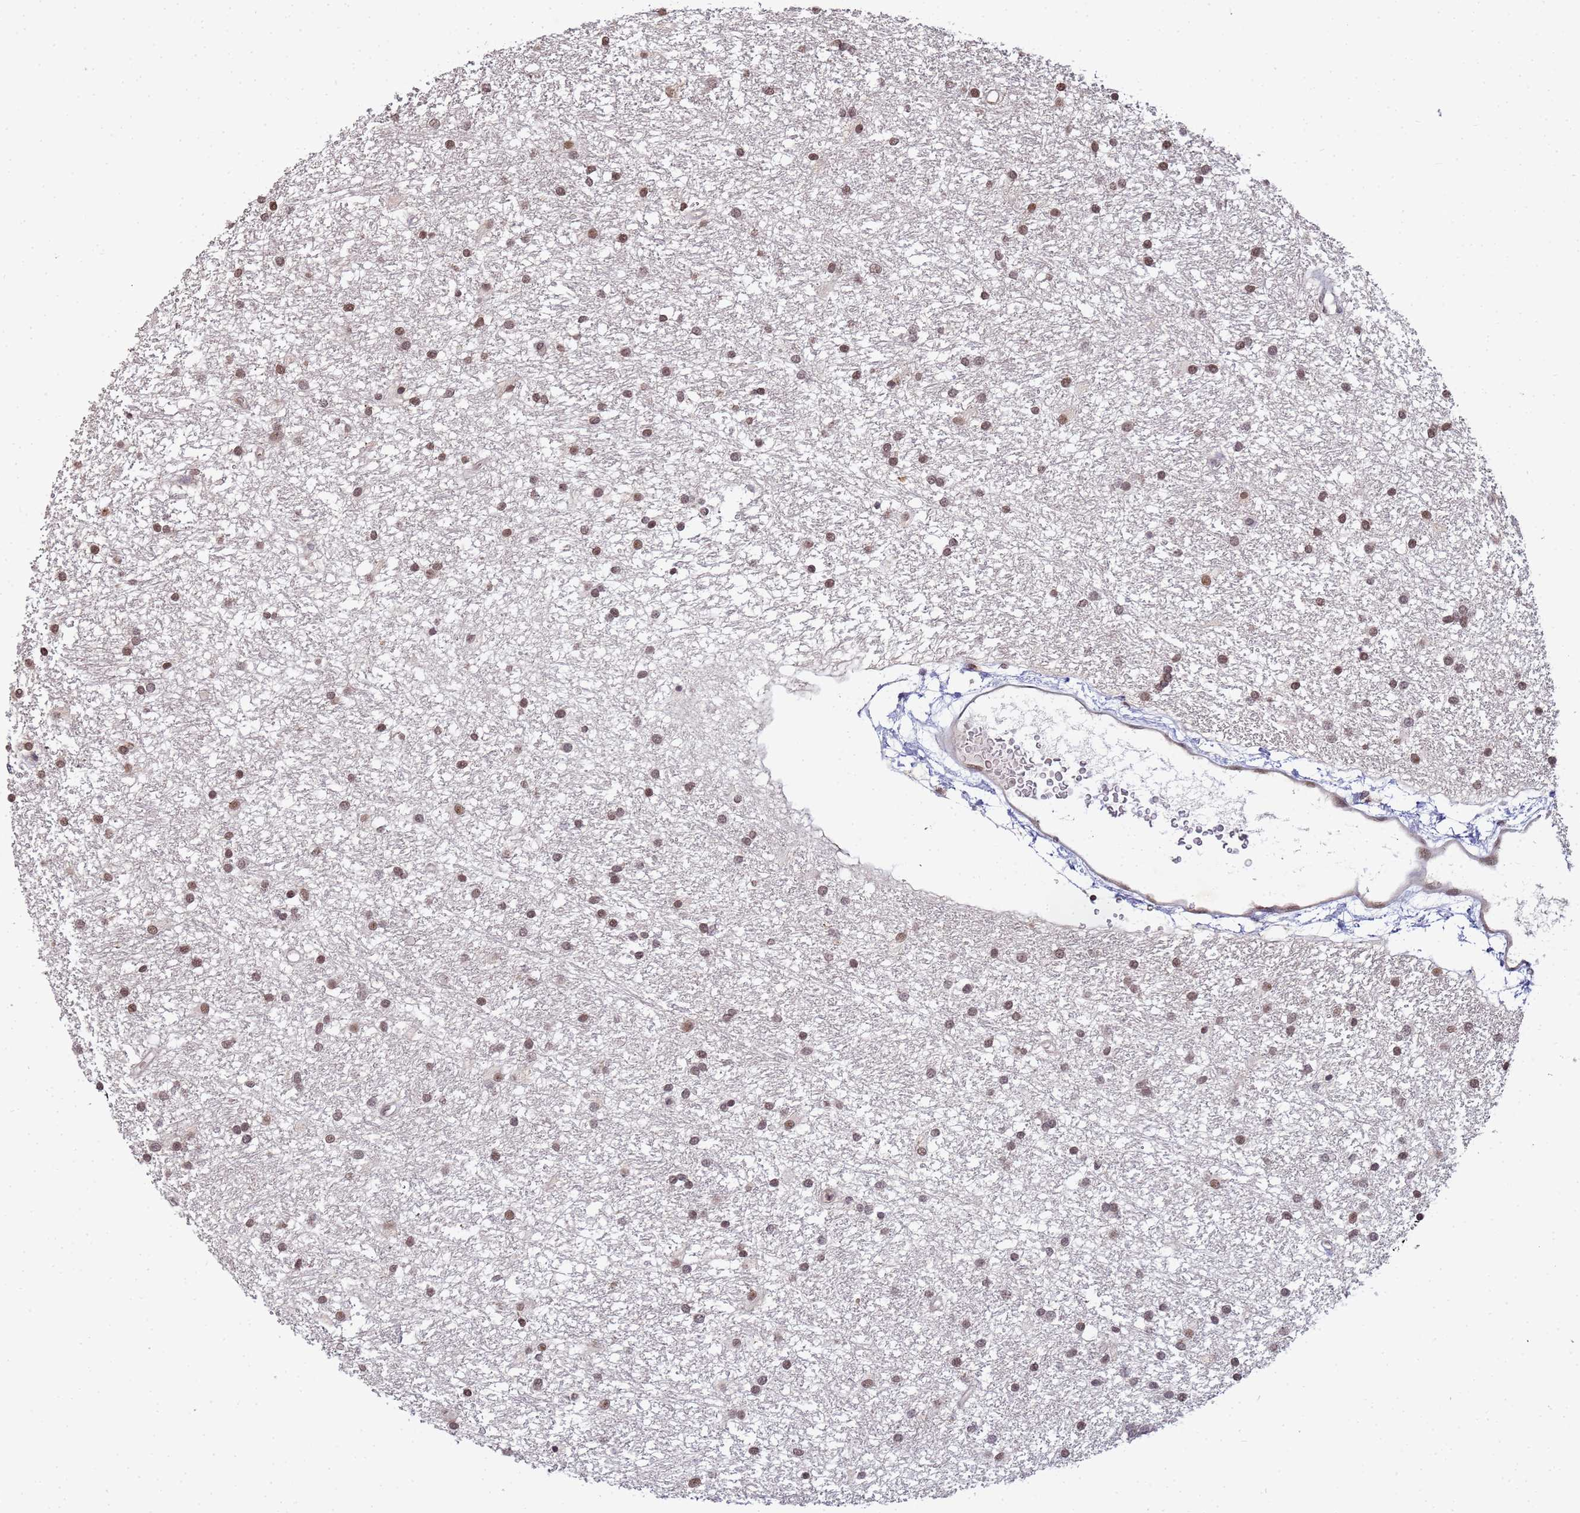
{"staining": {"intensity": "moderate", "quantity": "25%-75%", "location": "nuclear"}, "tissue": "glioma", "cell_type": "Tumor cells", "image_type": "cancer", "snomed": [{"axis": "morphology", "description": "Glioma, malignant, High grade"}, {"axis": "topography", "description": "Brain"}], "caption": "This is an image of IHC staining of malignant glioma (high-grade), which shows moderate positivity in the nuclear of tumor cells.", "gene": "MYL7", "patient": {"sex": "male", "age": 77}}